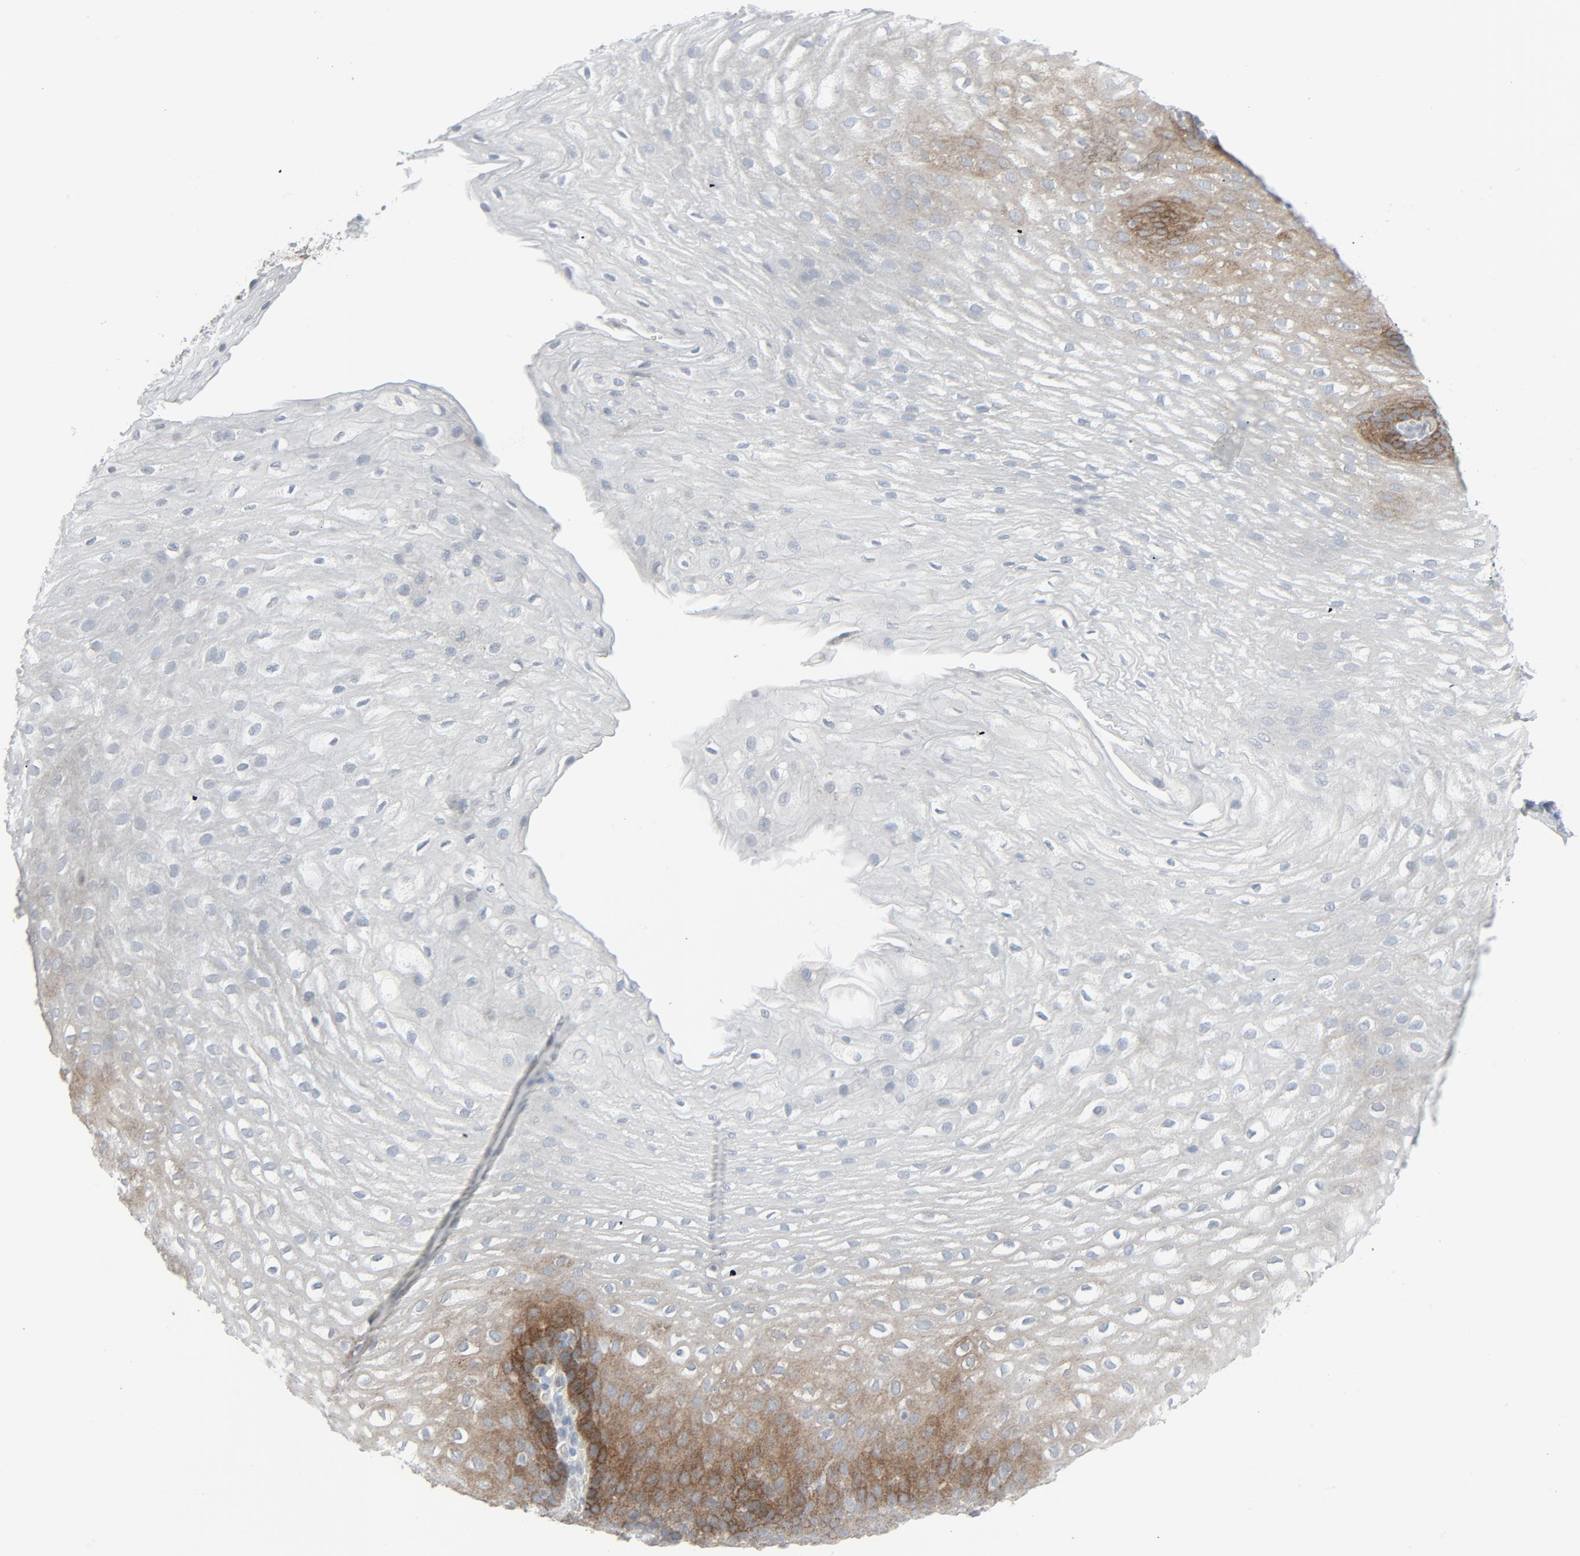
{"staining": {"intensity": "moderate", "quantity": "25%-75%", "location": "cytoplasmic/membranous"}, "tissue": "esophagus", "cell_type": "Squamous epithelial cells", "image_type": "normal", "snomed": [{"axis": "morphology", "description": "Normal tissue, NOS"}, {"axis": "topography", "description": "Esophagus"}], "caption": "A photomicrograph showing moderate cytoplasmic/membranous positivity in approximately 25%-75% of squamous epithelial cells in unremarkable esophagus, as visualized by brown immunohistochemical staining.", "gene": "FGFR3", "patient": {"sex": "male", "age": 48}}